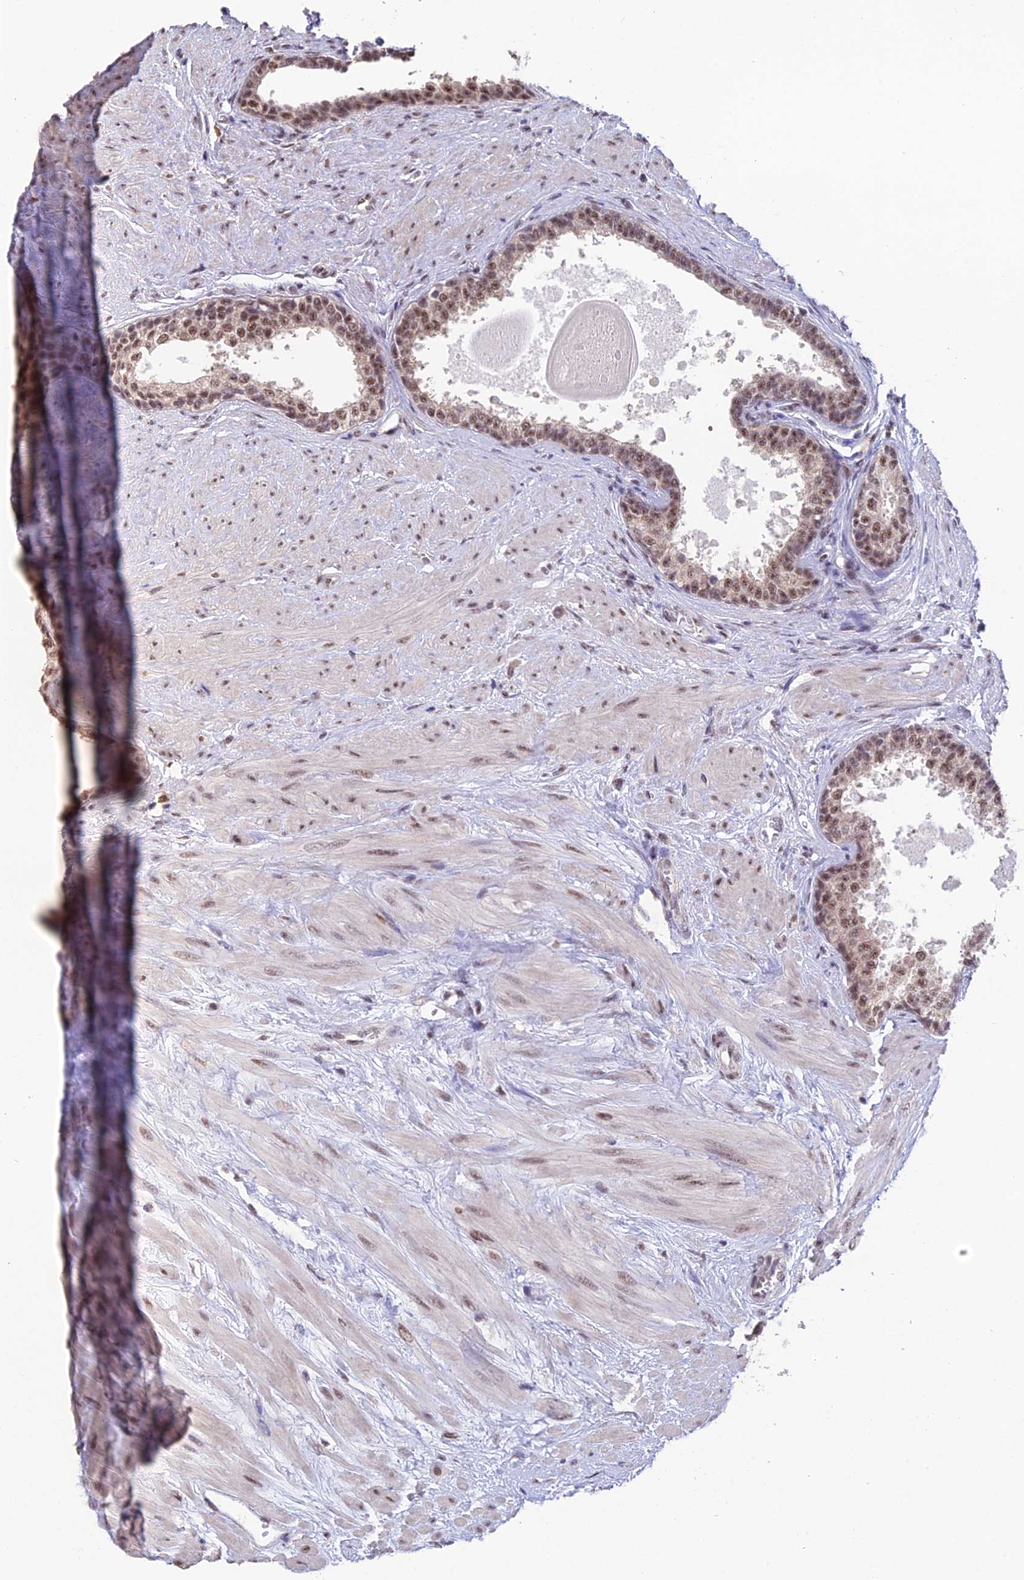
{"staining": {"intensity": "moderate", "quantity": ">75%", "location": "nuclear"}, "tissue": "prostate", "cell_type": "Glandular cells", "image_type": "normal", "snomed": [{"axis": "morphology", "description": "Normal tissue, NOS"}, {"axis": "topography", "description": "Prostate"}], "caption": "Immunohistochemistry (IHC) staining of benign prostate, which exhibits medium levels of moderate nuclear positivity in about >75% of glandular cells indicating moderate nuclear protein expression. The staining was performed using DAB (brown) for protein detection and nuclei were counterstained in hematoxylin (blue).", "gene": "THOC7", "patient": {"sex": "male", "age": 57}}